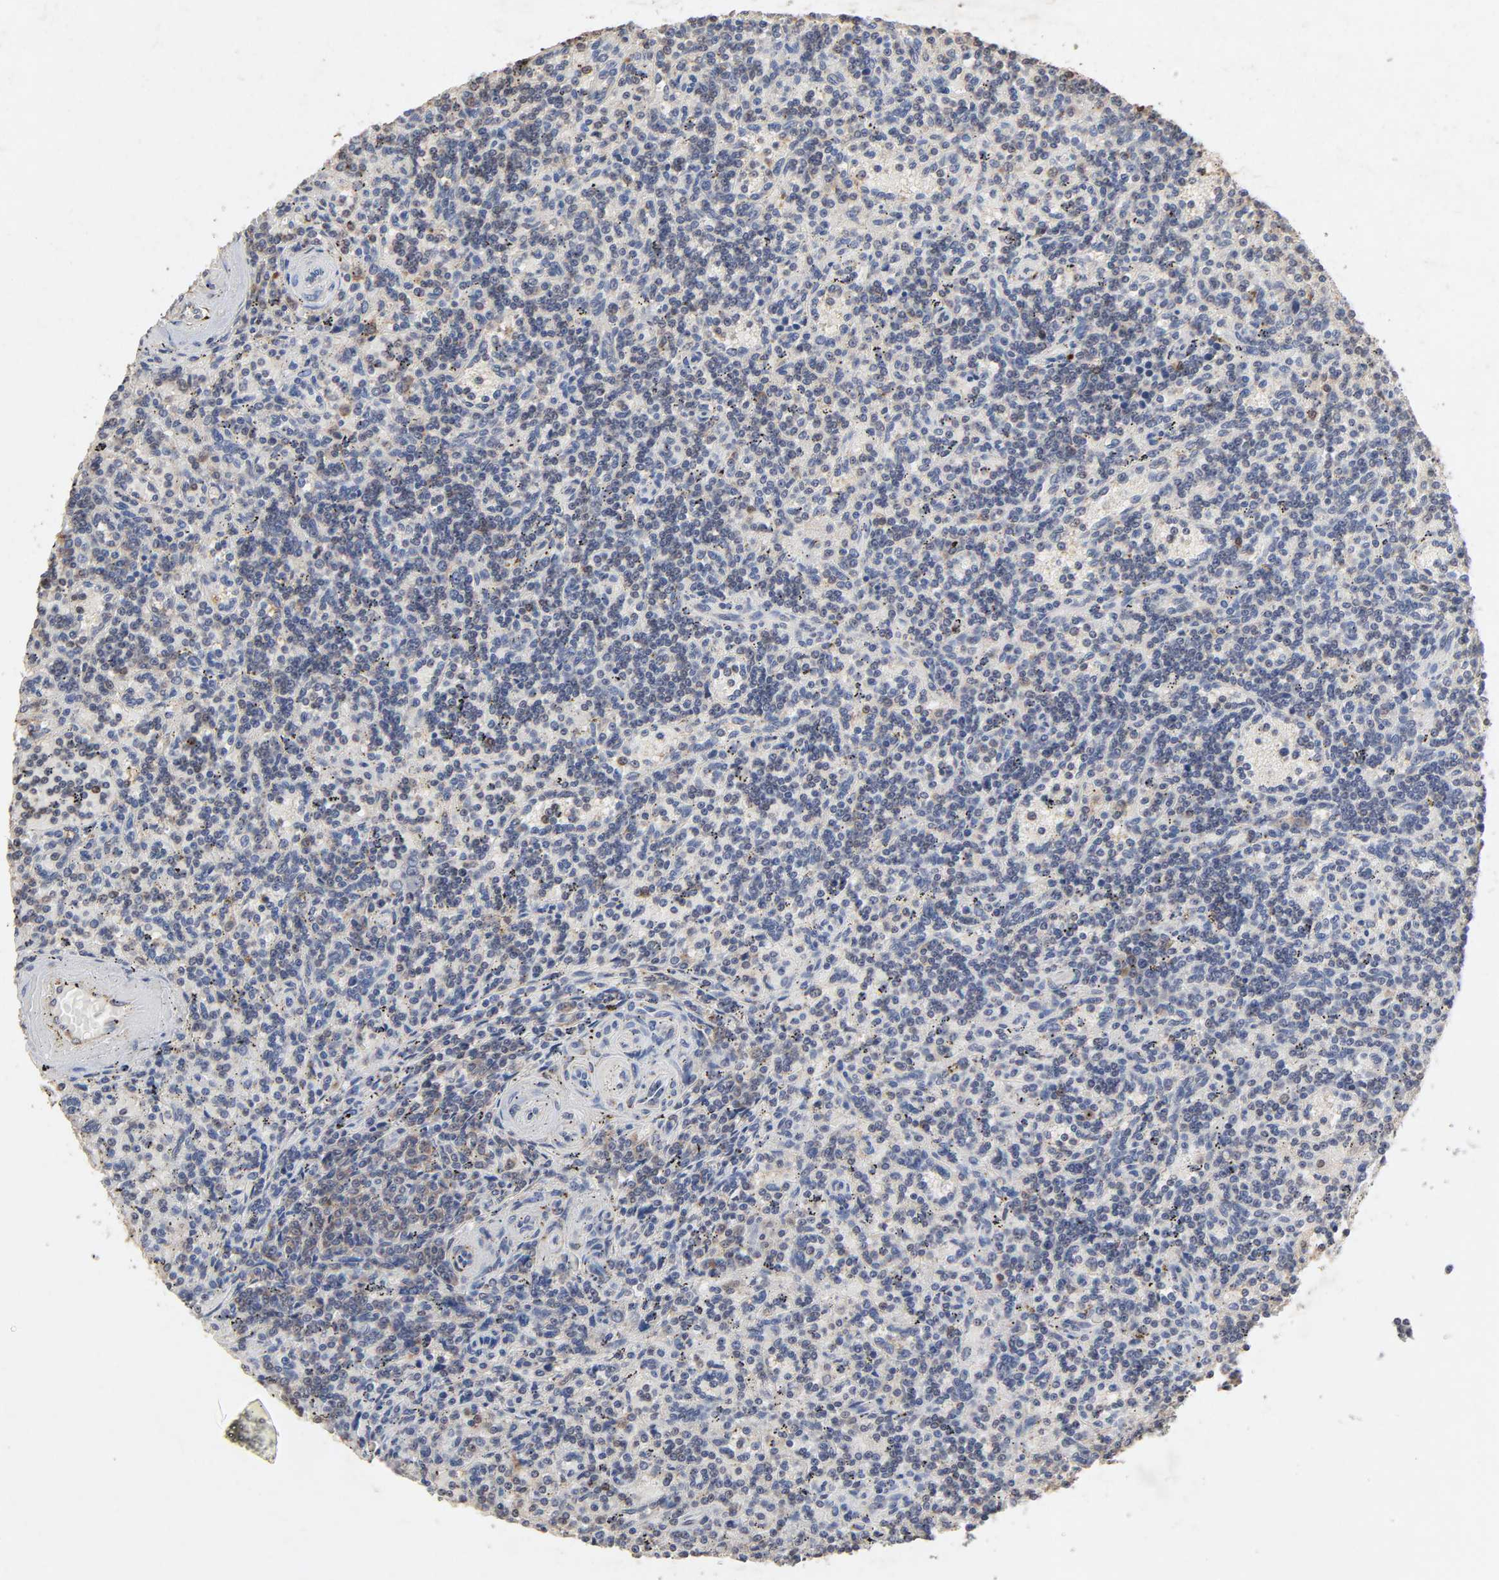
{"staining": {"intensity": "moderate", "quantity": "<25%", "location": "cytoplasmic/membranous"}, "tissue": "lymphoma", "cell_type": "Tumor cells", "image_type": "cancer", "snomed": [{"axis": "morphology", "description": "Malignant lymphoma, non-Hodgkin's type, Low grade"}, {"axis": "topography", "description": "Spleen"}], "caption": "There is low levels of moderate cytoplasmic/membranous staining in tumor cells of low-grade malignant lymphoma, non-Hodgkin's type, as demonstrated by immunohistochemical staining (brown color).", "gene": "CYCS", "patient": {"sex": "male", "age": 73}}